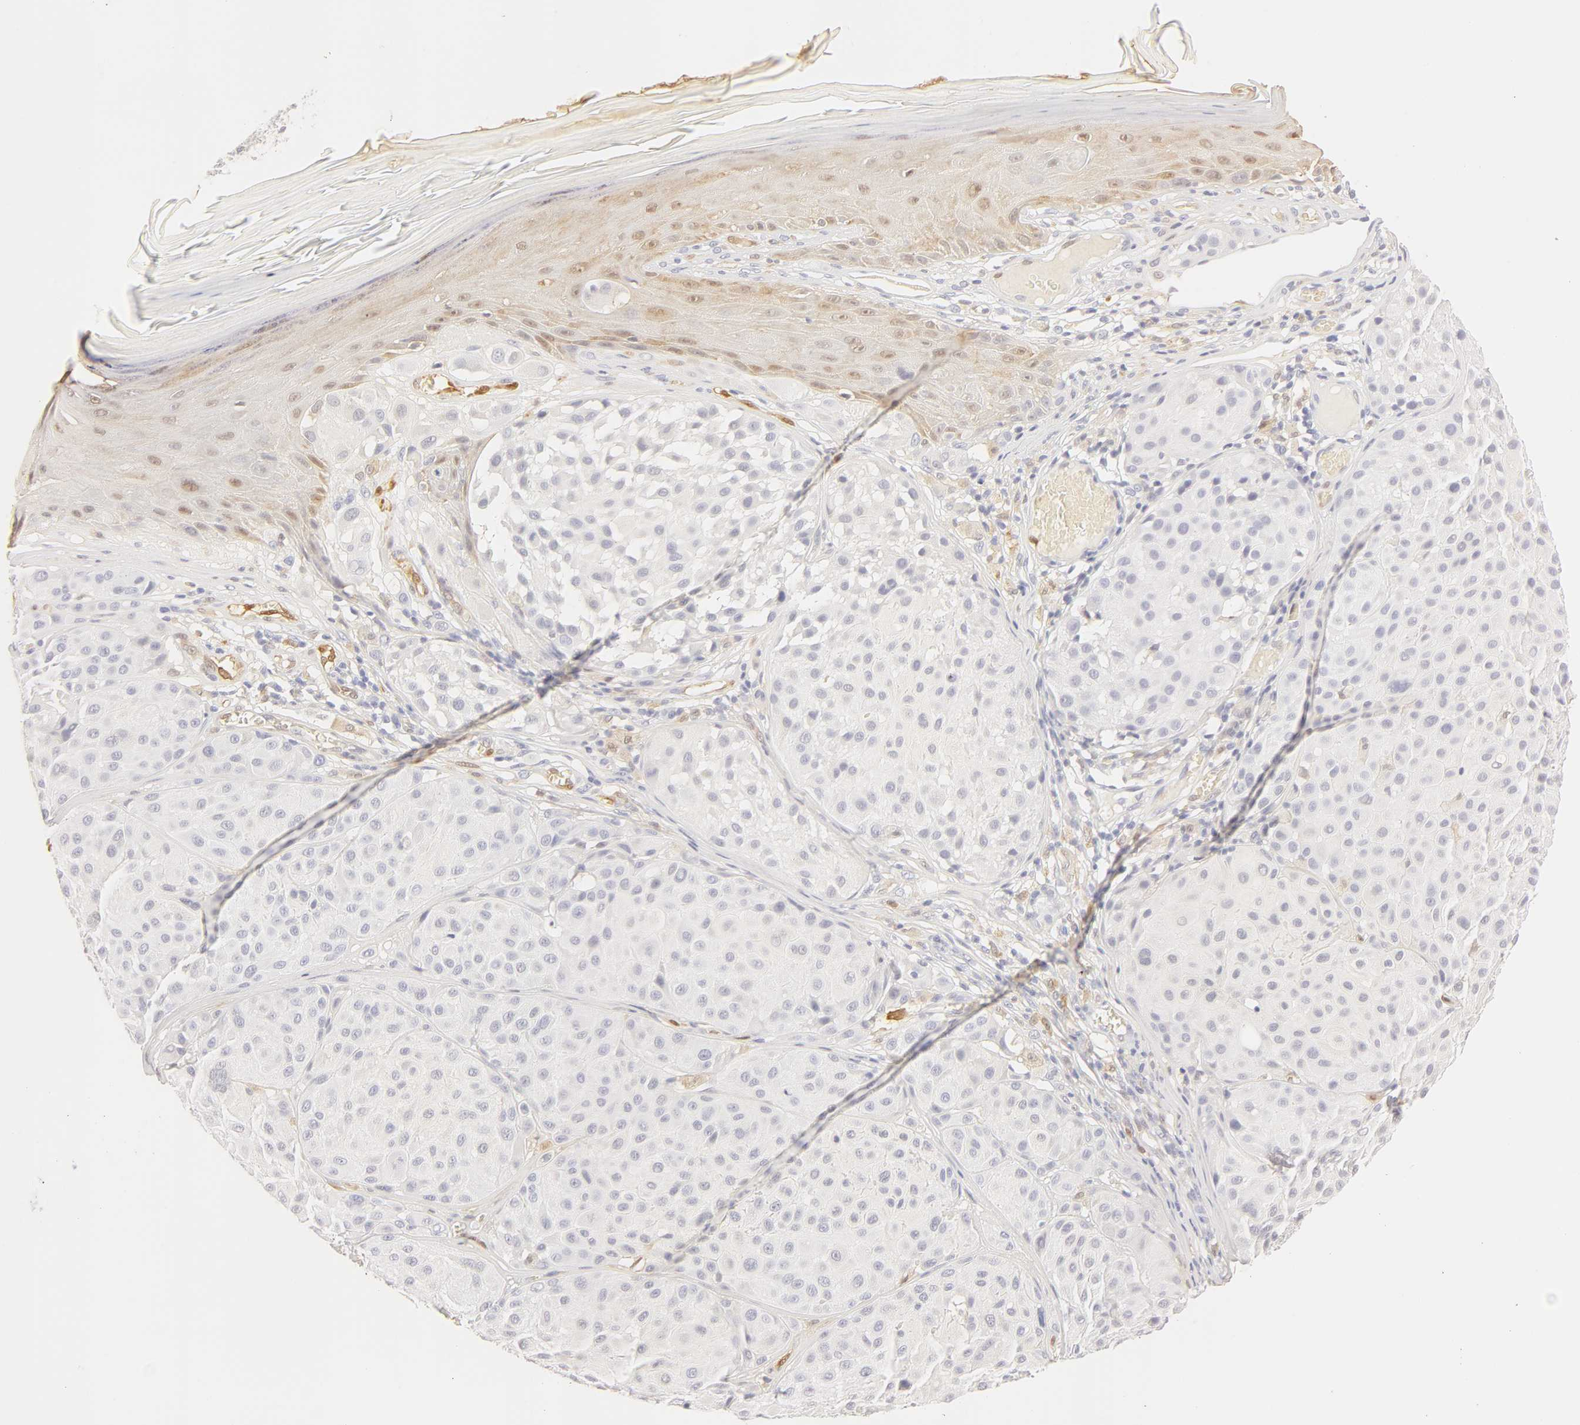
{"staining": {"intensity": "negative", "quantity": "none", "location": "none"}, "tissue": "melanoma", "cell_type": "Tumor cells", "image_type": "cancer", "snomed": [{"axis": "morphology", "description": "Malignant melanoma, NOS"}, {"axis": "topography", "description": "Skin"}], "caption": "There is no significant expression in tumor cells of malignant melanoma.", "gene": "CA2", "patient": {"sex": "male", "age": 36}}